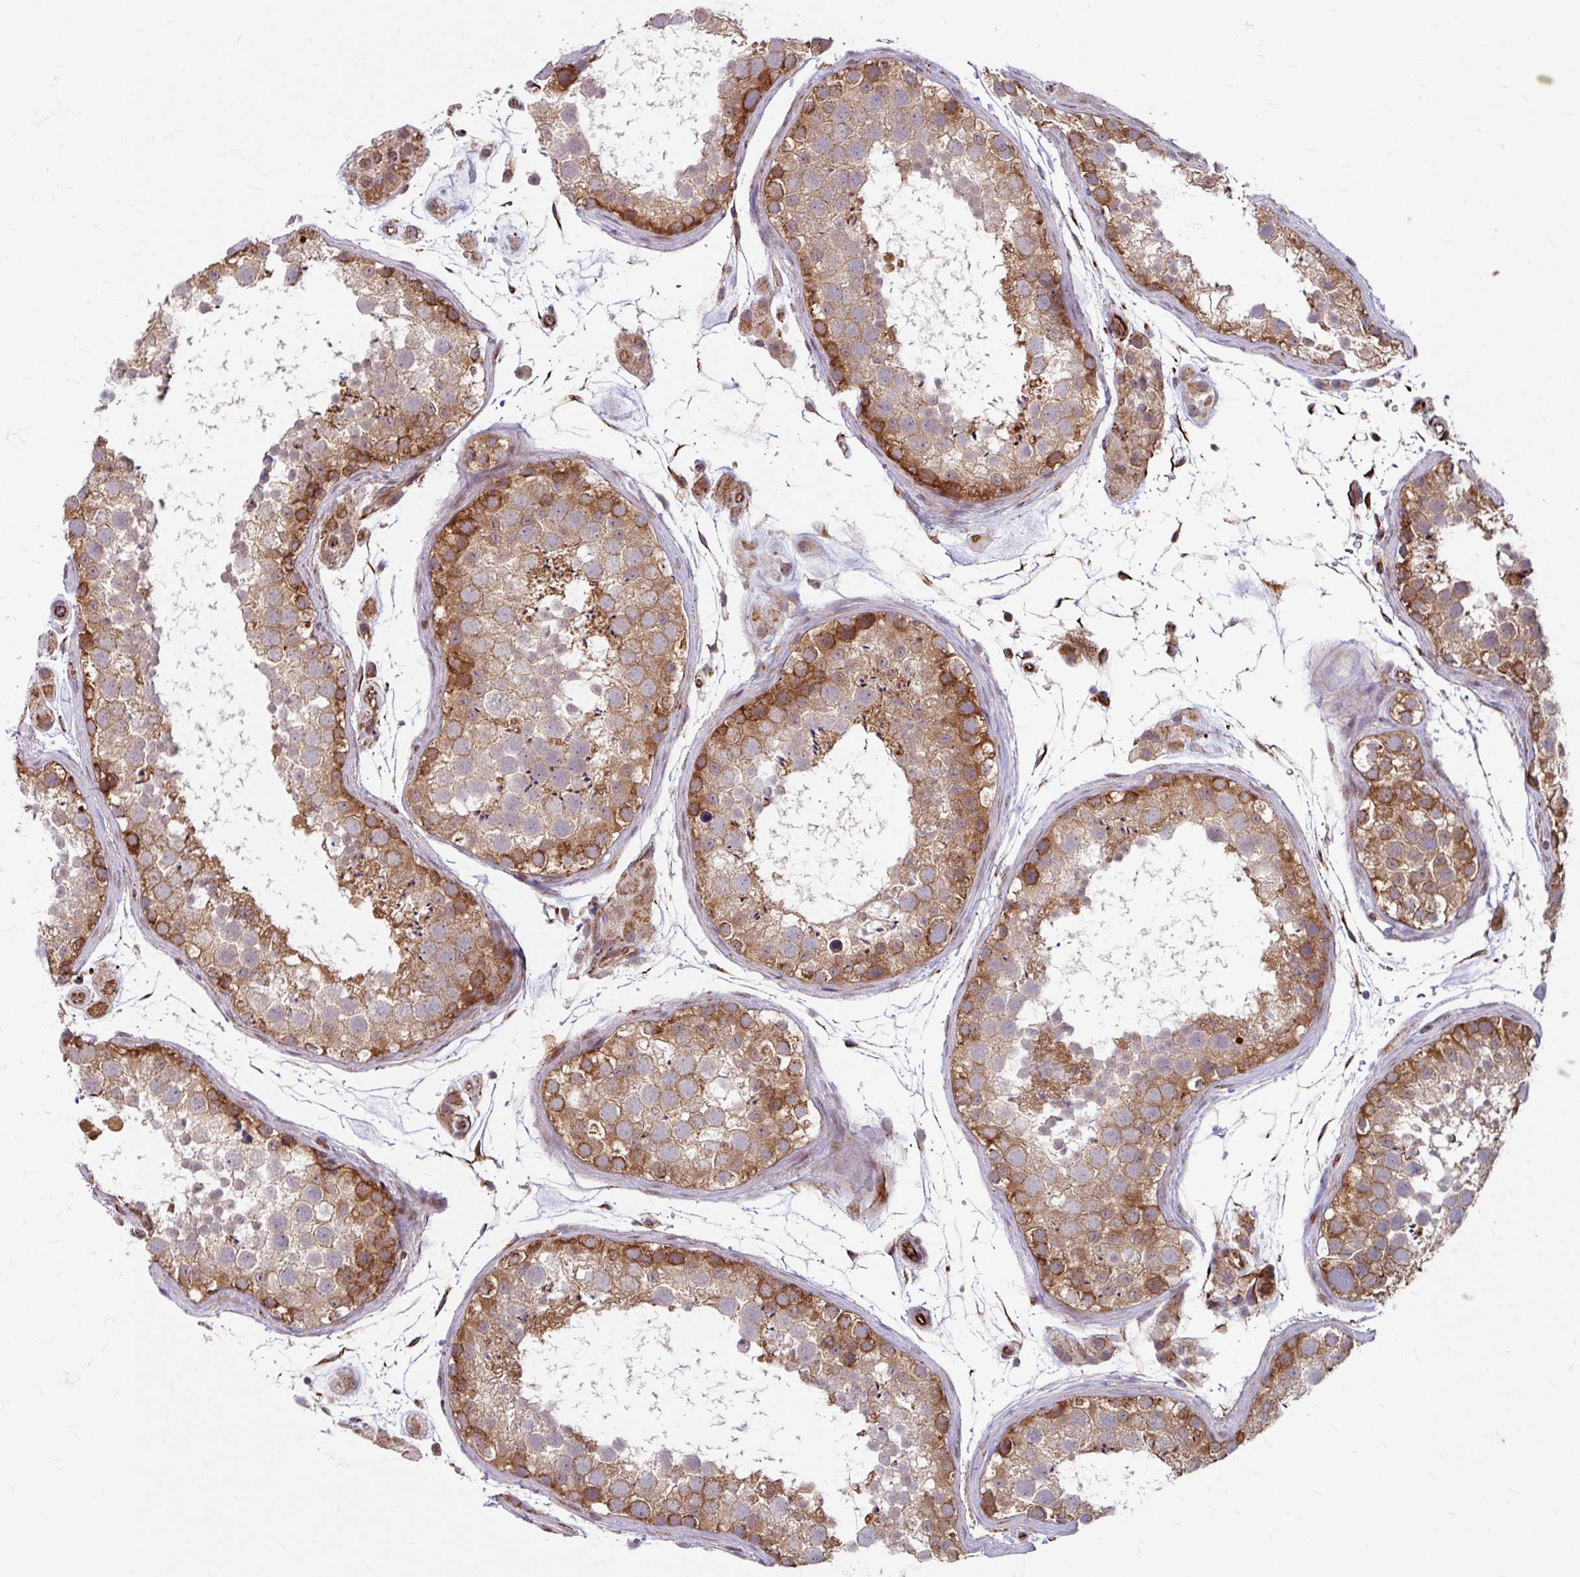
{"staining": {"intensity": "moderate", "quantity": "25%-75%", "location": "cytoplasmic/membranous"}, "tissue": "testis", "cell_type": "Cells in seminiferous ducts", "image_type": "normal", "snomed": [{"axis": "morphology", "description": "Normal tissue, NOS"}, {"axis": "topography", "description": "Testis"}], "caption": "Testis was stained to show a protein in brown. There is medium levels of moderate cytoplasmic/membranous expression in about 25%-75% of cells in seminiferous ducts.", "gene": "DAAM2", "patient": {"sex": "male", "age": 41}}